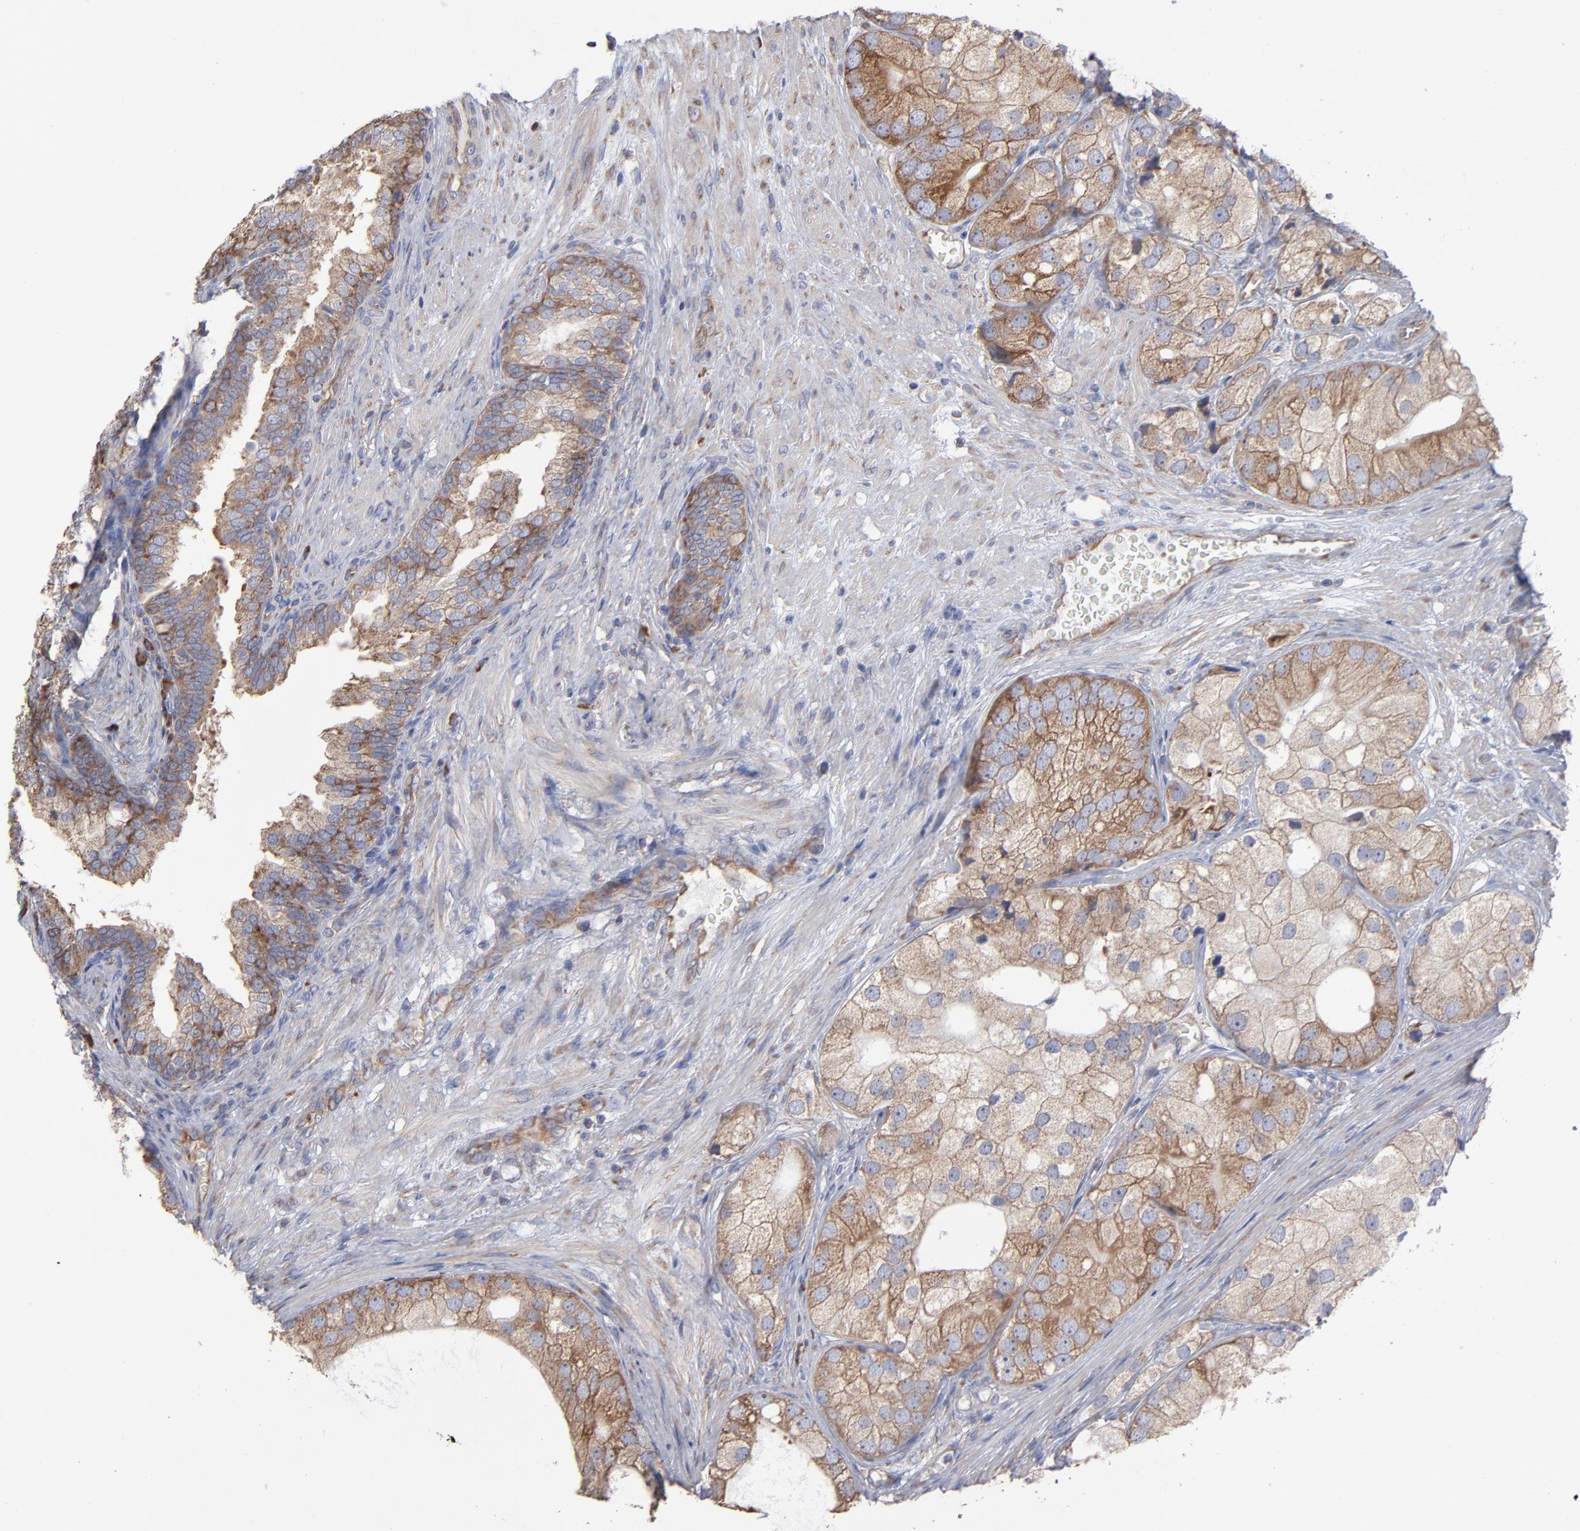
{"staining": {"intensity": "moderate", "quantity": ">75%", "location": "cytoplasmic/membranous"}, "tissue": "prostate cancer", "cell_type": "Tumor cells", "image_type": "cancer", "snomed": [{"axis": "morphology", "description": "Adenocarcinoma, Low grade"}, {"axis": "topography", "description": "Prostate"}], "caption": "A high-resolution micrograph shows IHC staining of prostate cancer, which displays moderate cytoplasmic/membranous expression in approximately >75% of tumor cells.", "gene": "RPL3", "patient": {"sex": "male", "age": 69}}